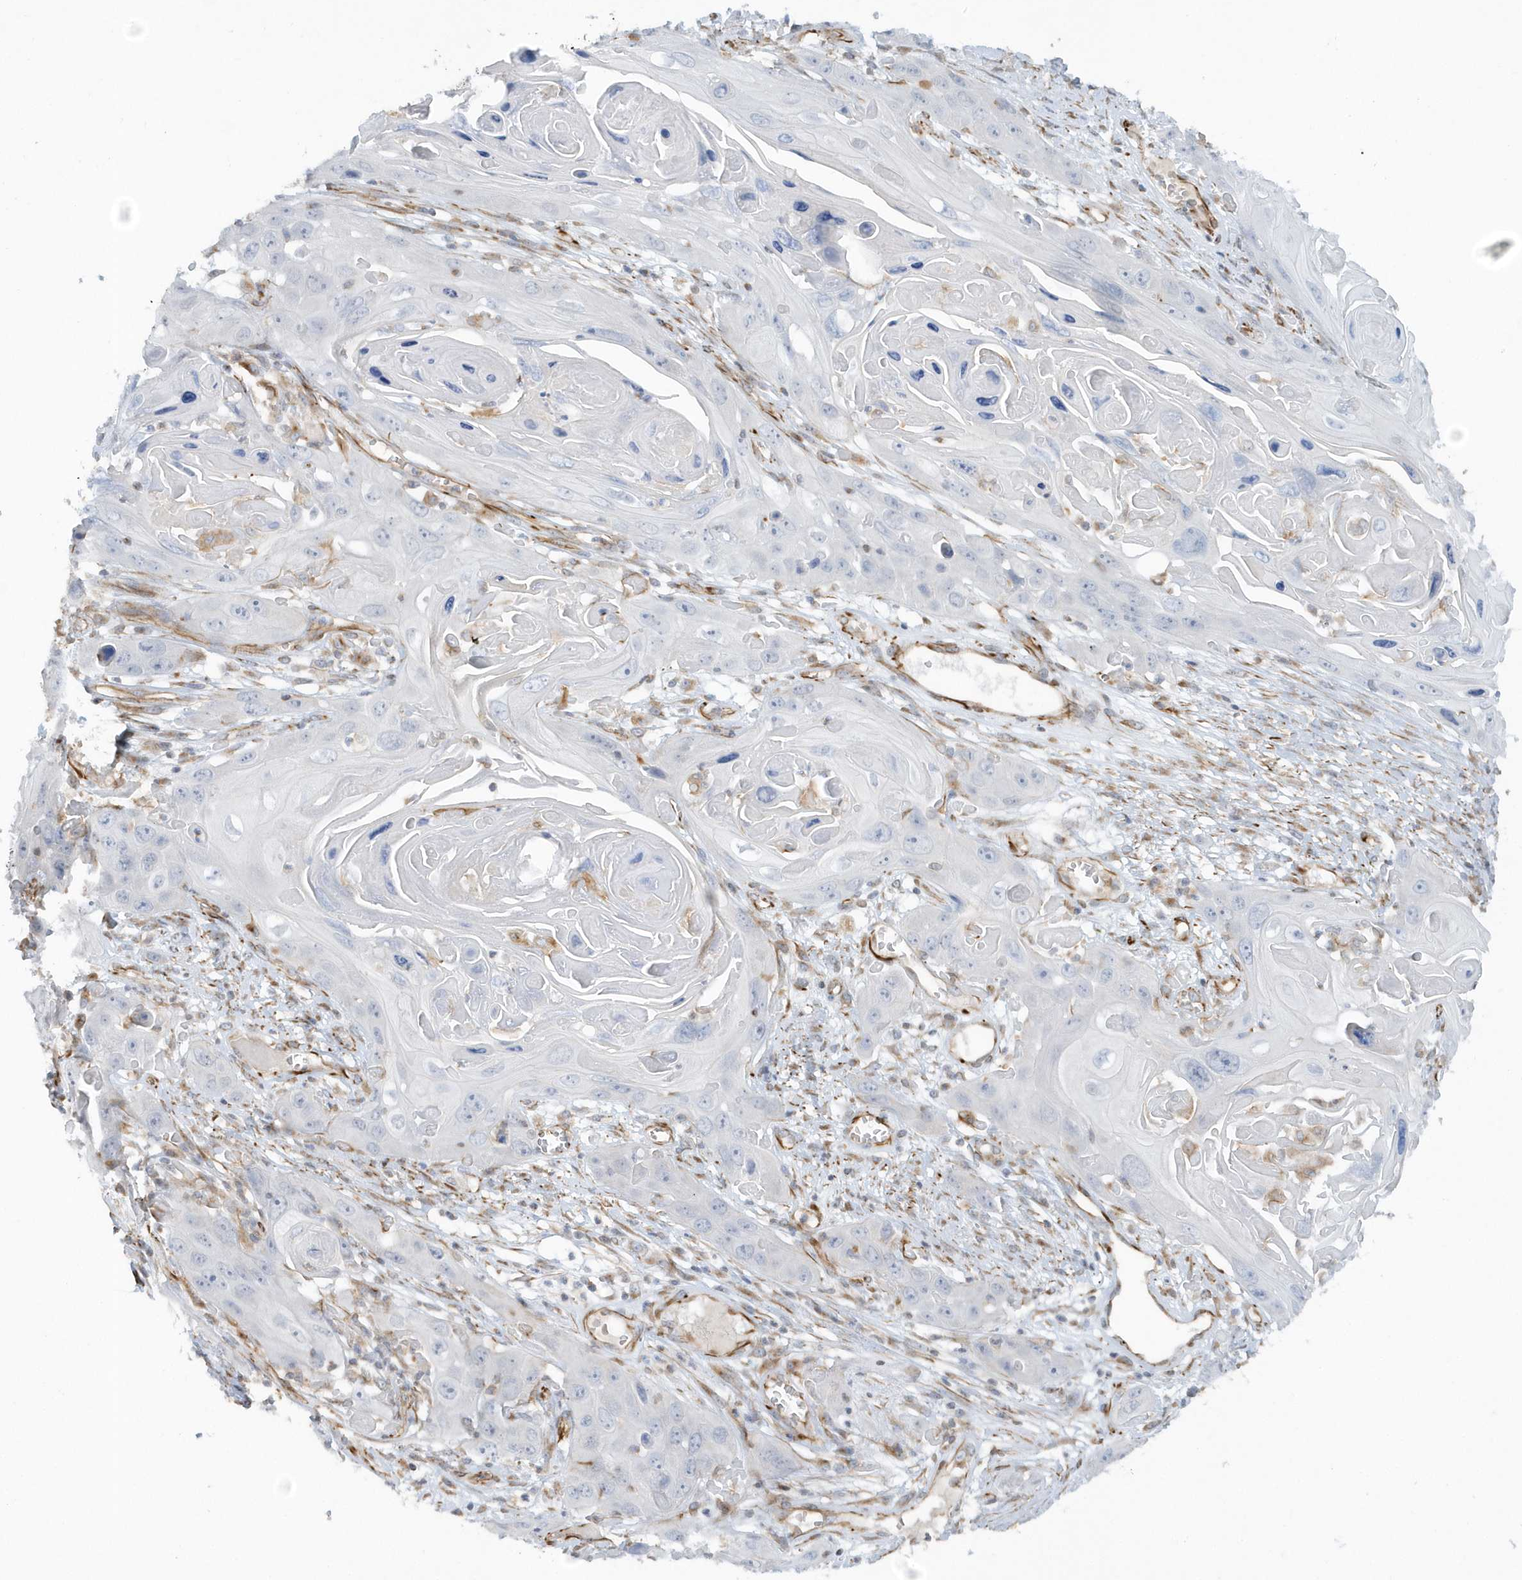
{"staining": {"intensity": "negative", "quantity": "none", "location": "none"}, "tissue": "skin cancer", "cell_type": "Tumor cells", "image_type": "cancer", "snomed": [{"axis": "morphology", "description": "Squamous cell carcinoma, NOS"}, {"axis": "topography", "description": "Skin"}], "caption": "High power microscopy photomicrograph of an immunohistochemistry photomicrograph of squamous cell carcinoma (skin), revealing no significant expression in tumor cells. Nuclei are stained in blue.", "gene": "RAB17", "patient": {"sex": "male", "age": 55}}